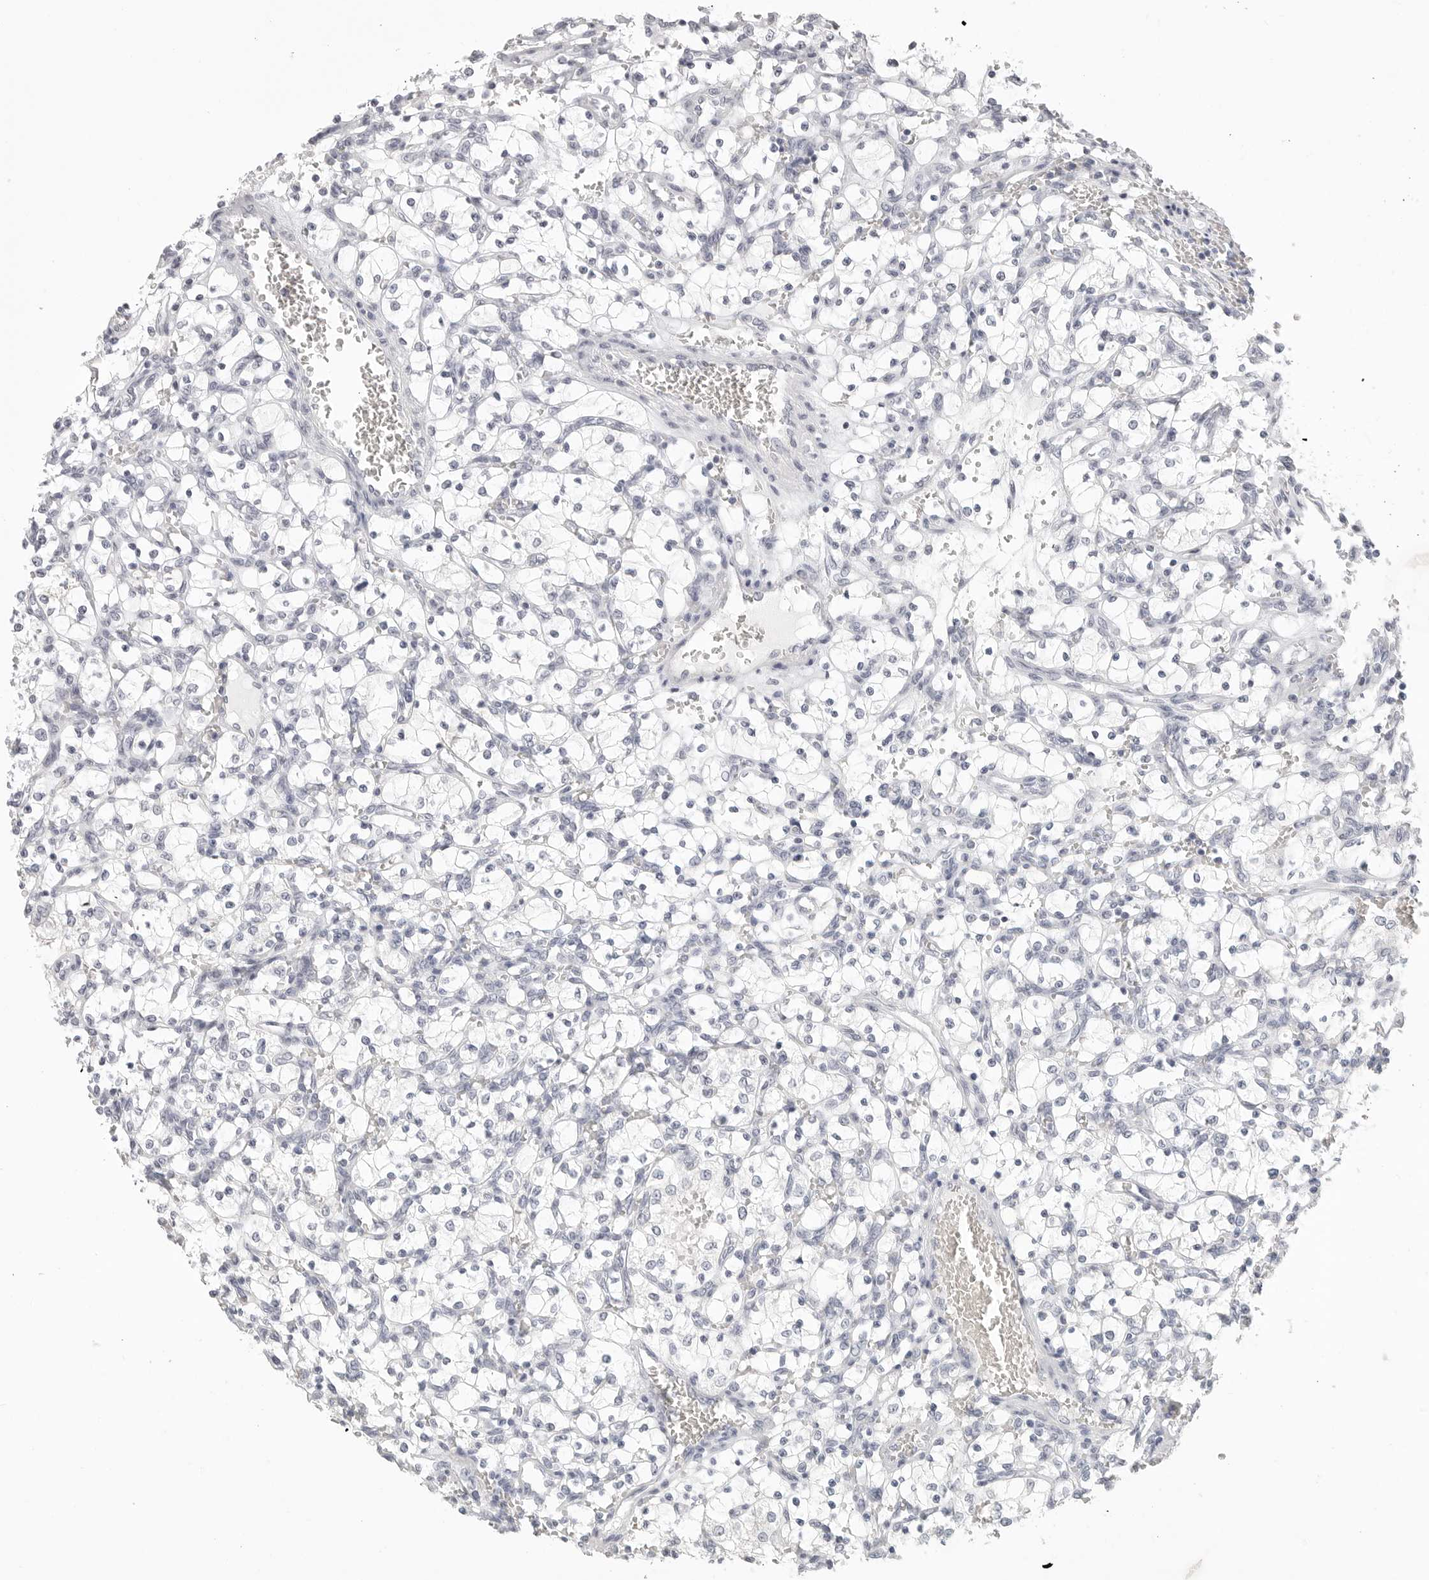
{"staining": {"intensity": "negative", "quantity": "none", "location": "none"}, "tissue": "renal cancer", "cell_type": "Tumor cells", "image_type": "cancer", "snomed": [{"axis": "morphology", "description": "Adenocarcinoma, NOS"}, {"axis": "topography", "description": "Kidney"}], "caption": "DAB immunohistochemical staining of renal adenocarcinoma exhibits no significant expression in tumor cells.", "gene": "HMGCS2", "patient": {"sex": "female", "age": 69}}